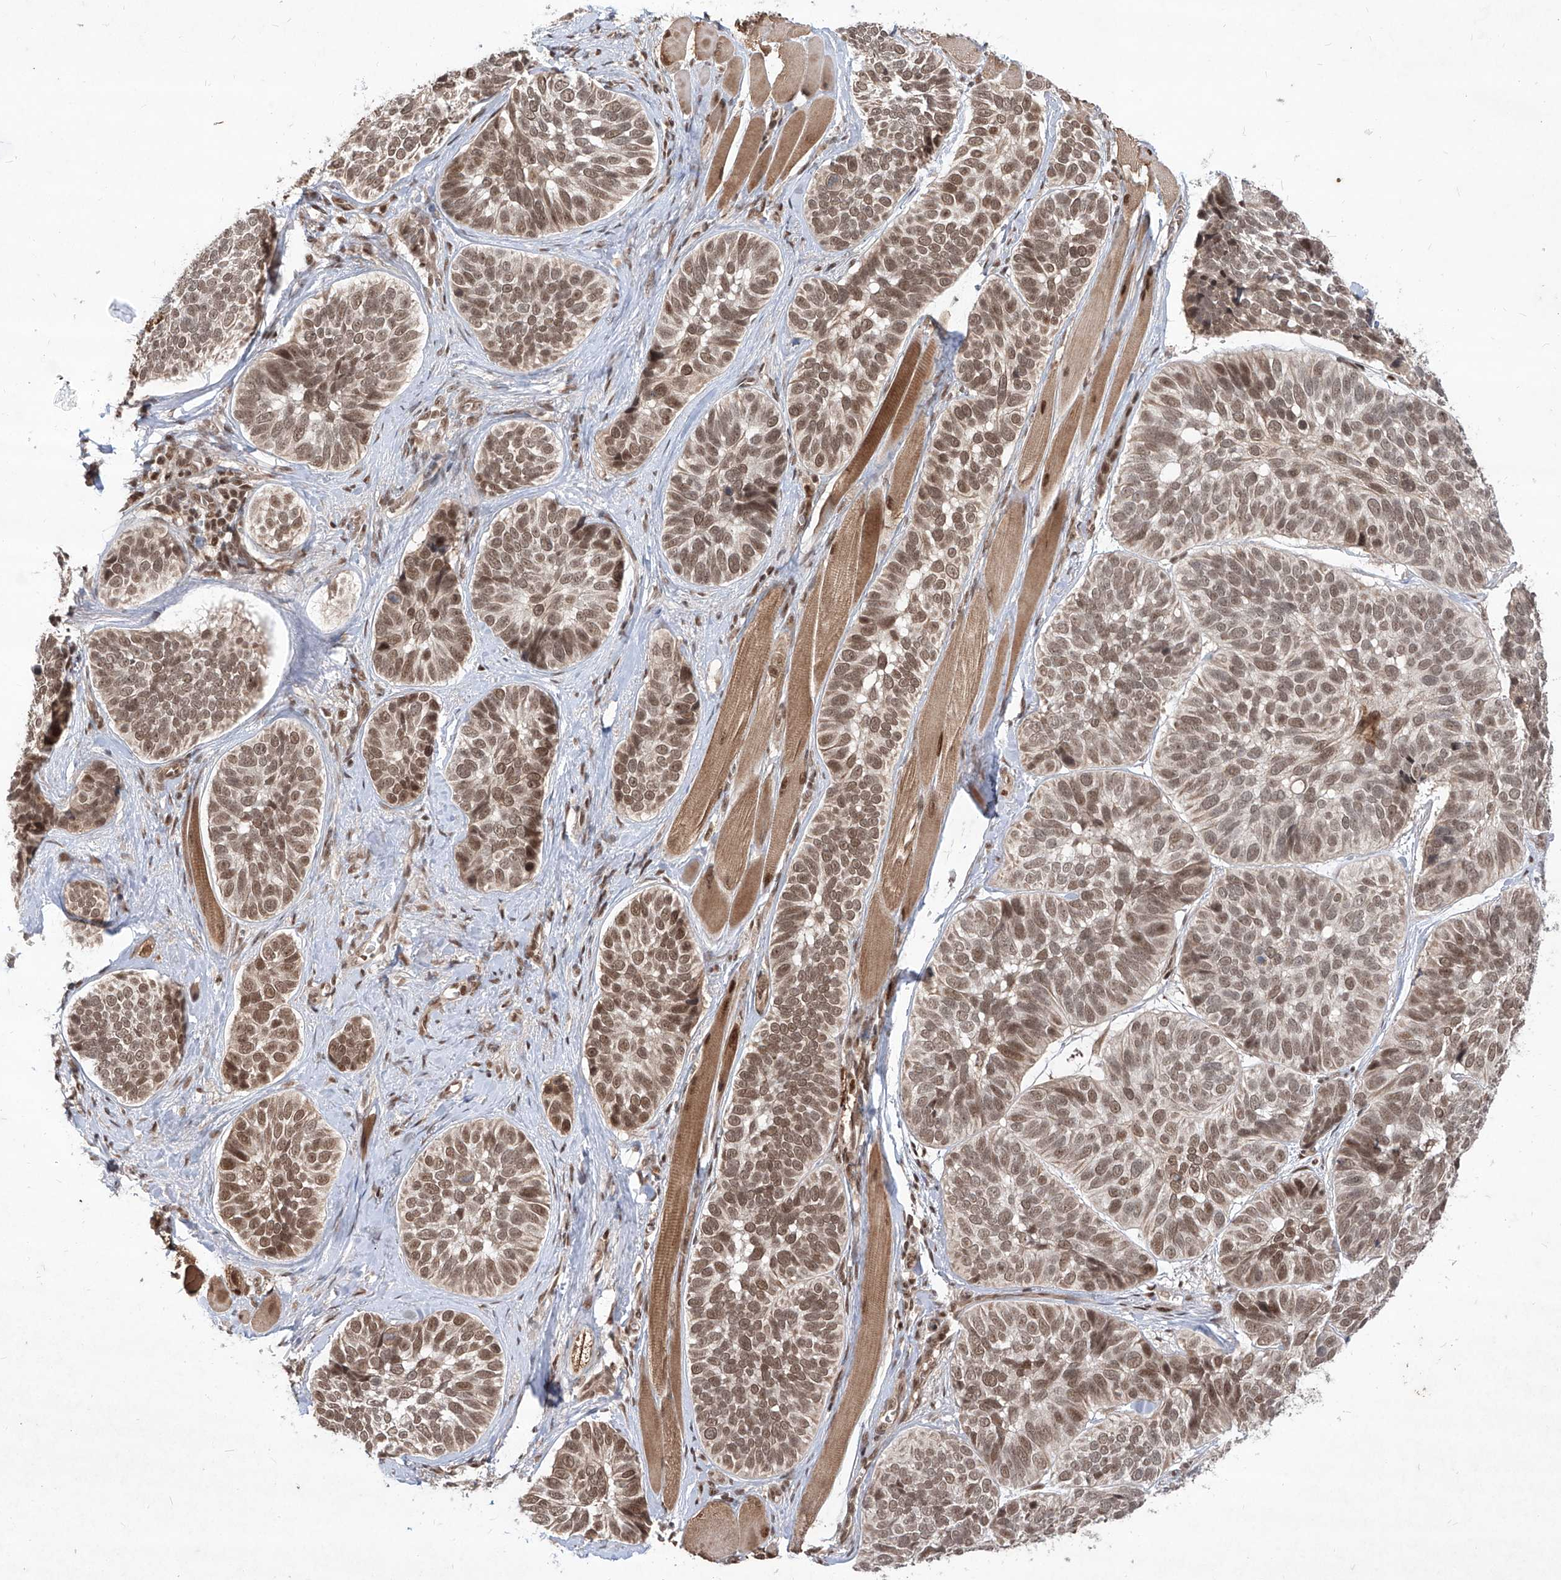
{"staining": {"intensity": "moderate", "quantity": ">75%", "location": "nuclear"}, "tissue": "skin cancer", "cell_type": "Tumor cells", "image_type": "cancer", "snomed": [{"axis": "morphology", "description": "Basal cell carcinoma"}, {"axis": "topography", "description": "Skin"}], "caption": "Tumor cells reveal medium levels of moderate nuclear staining in approximately >75% of cells in skin cancer. The protein is stained brown, and the nuclei are stained in blue (DAB (3,3'-diaminobenzidine) IHC with brightfield microscopy, high magnification).", "gene": "IRF2", "patient": {"sex": "male", "age": 62}}